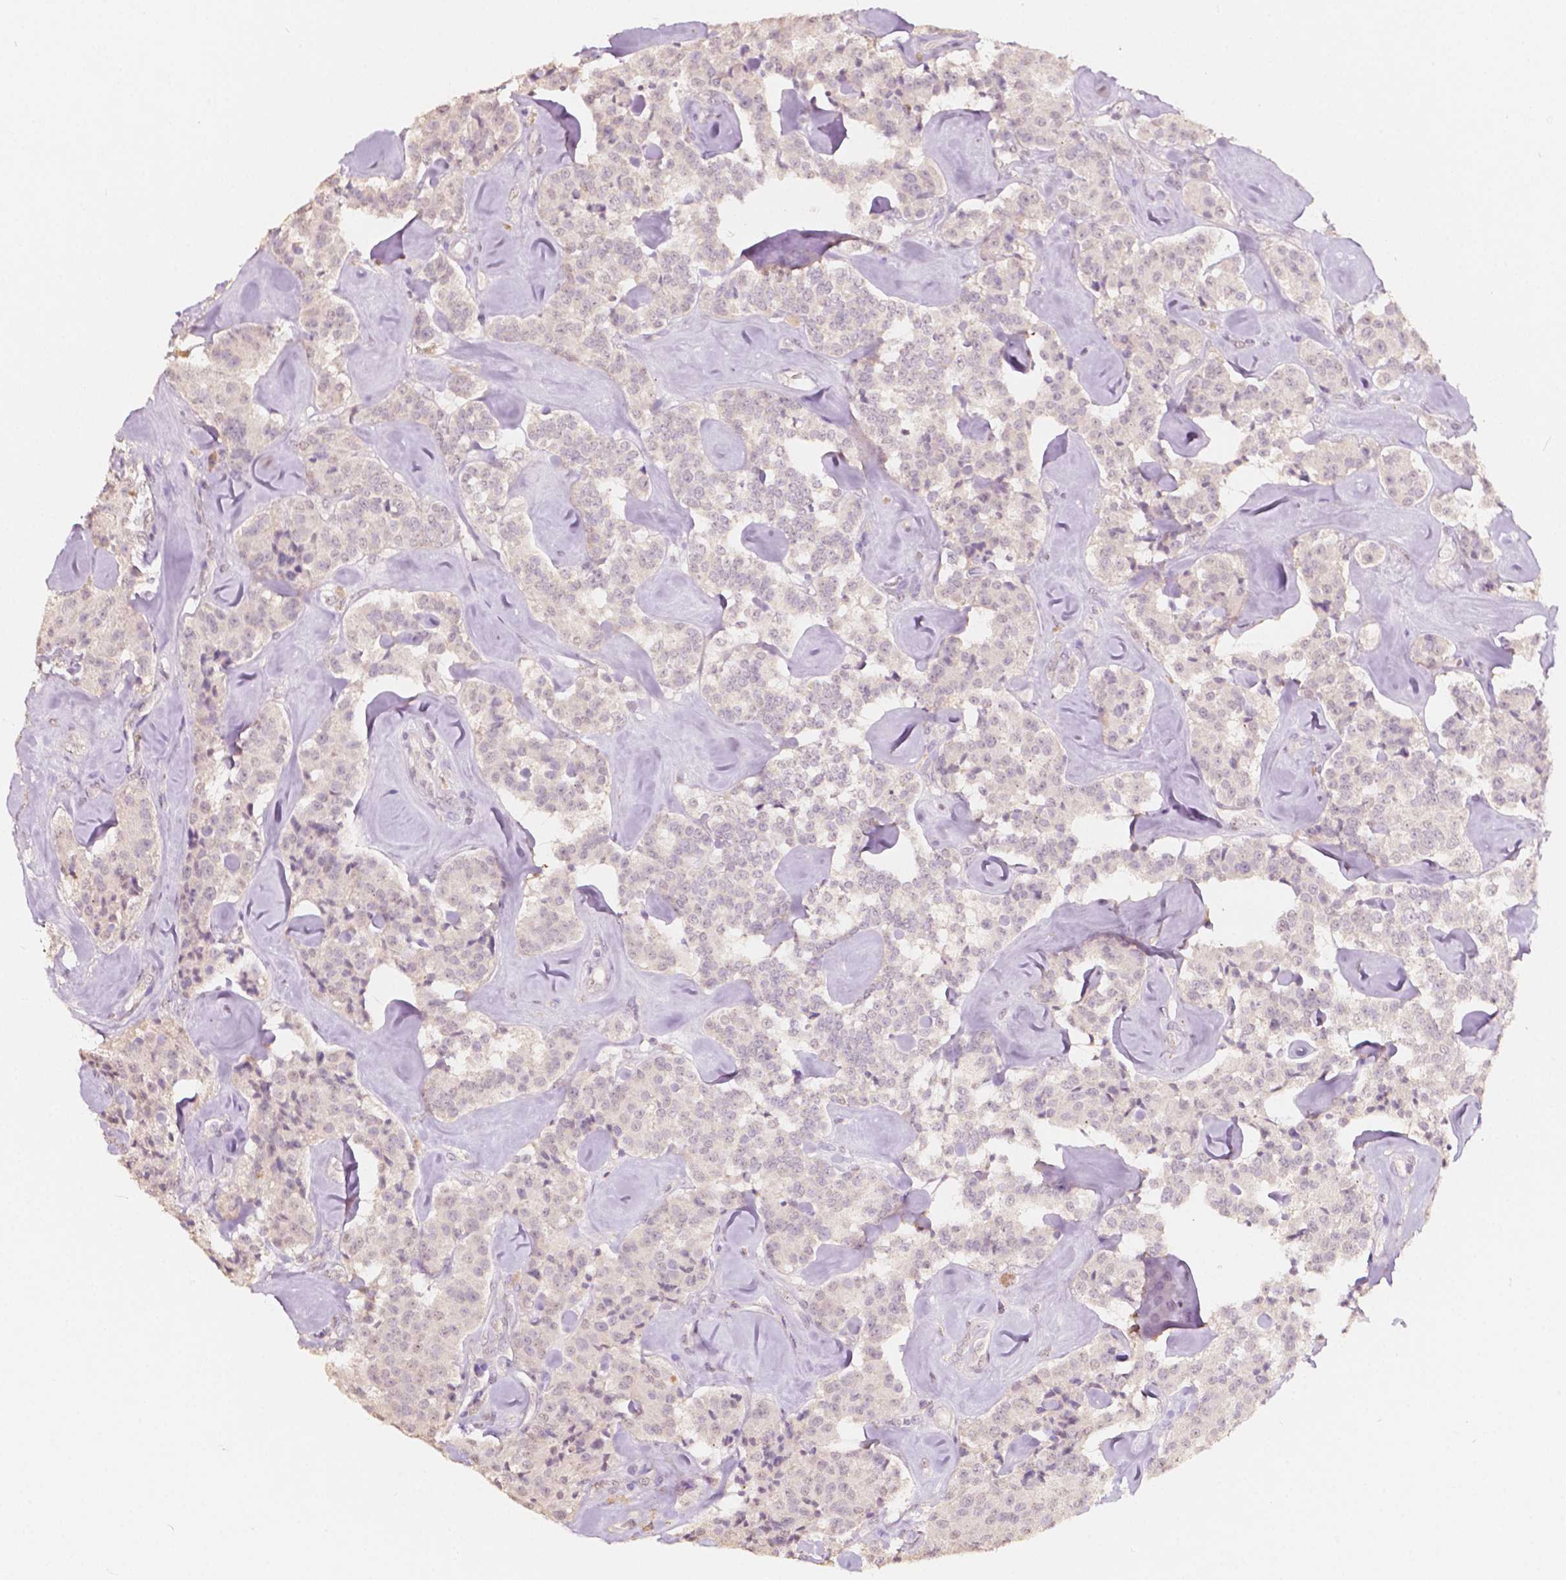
{"staining": {"intensity": "negative", "quantity": "none", "location": "none"}, "tissue": "carcinoid", "cell_type": "Tumor cells", "image_type": "cancer", "snomed": [{"axis": "morphology", "description": "Carcinoid, malignant, NOS"}, {"axis": "topography", "description": "Pancreas"}], "caption": "The image shows no significant expression in tumor cells of carcinoid.", "gene": "SOX15", "patient": {"sex": "male", "age": 41}}